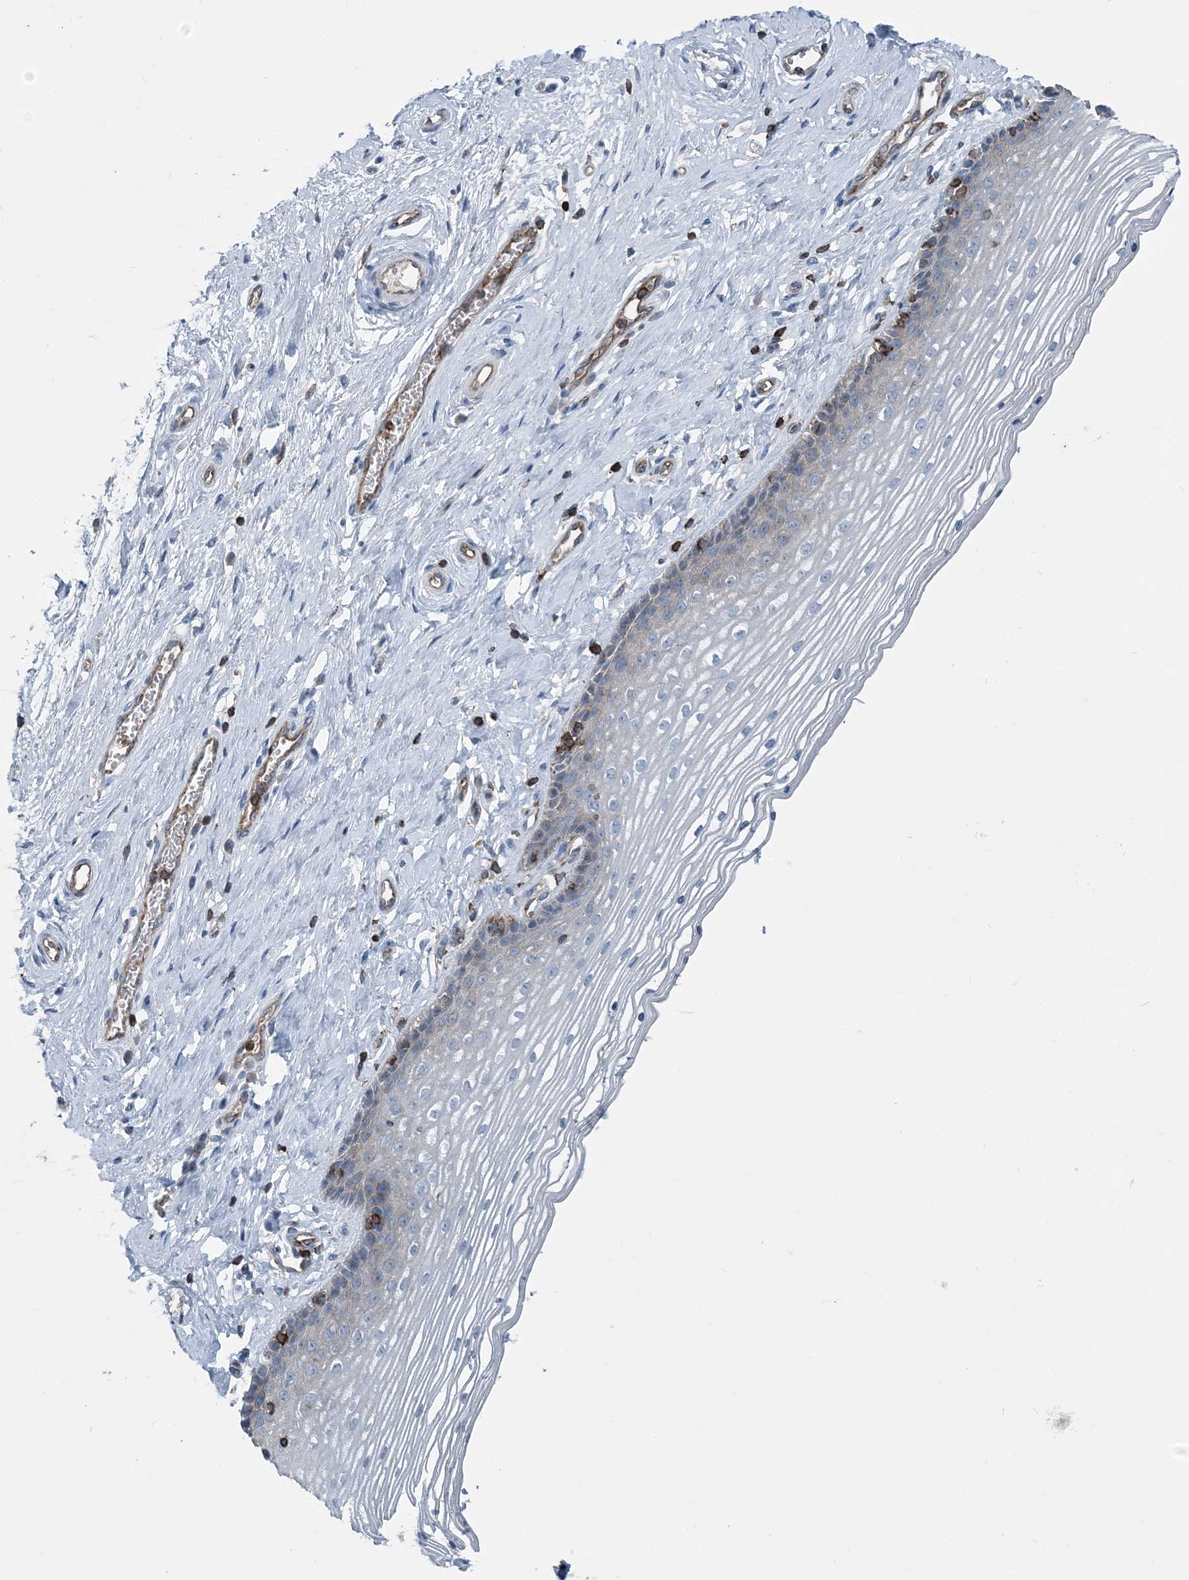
{"staining": {"intensity": "weak", "quantity": "<25%", "location": "cytoplasmic/membranous"}, "tissue": "vagina", "cell_type": "Squamous epithelial cells", "image_type": "normal", "snomed": [{"axis": "morphology", "description": "Normal tissue, NOS"}, {"axis": "topography", "description": "Vagina"}], "caption": "Immunohistochemistry (IHC) micrograph of benign vagina stained for a protein (brown), which reveals no positivity in squamous epithelial cells. (DAB (3,3'-diaminobenzidine) immunohistochemistry (IHC) with hematoxylin counter stain).", "gene": "CFL1", "patient": {"sex": "female", "age": 46}}